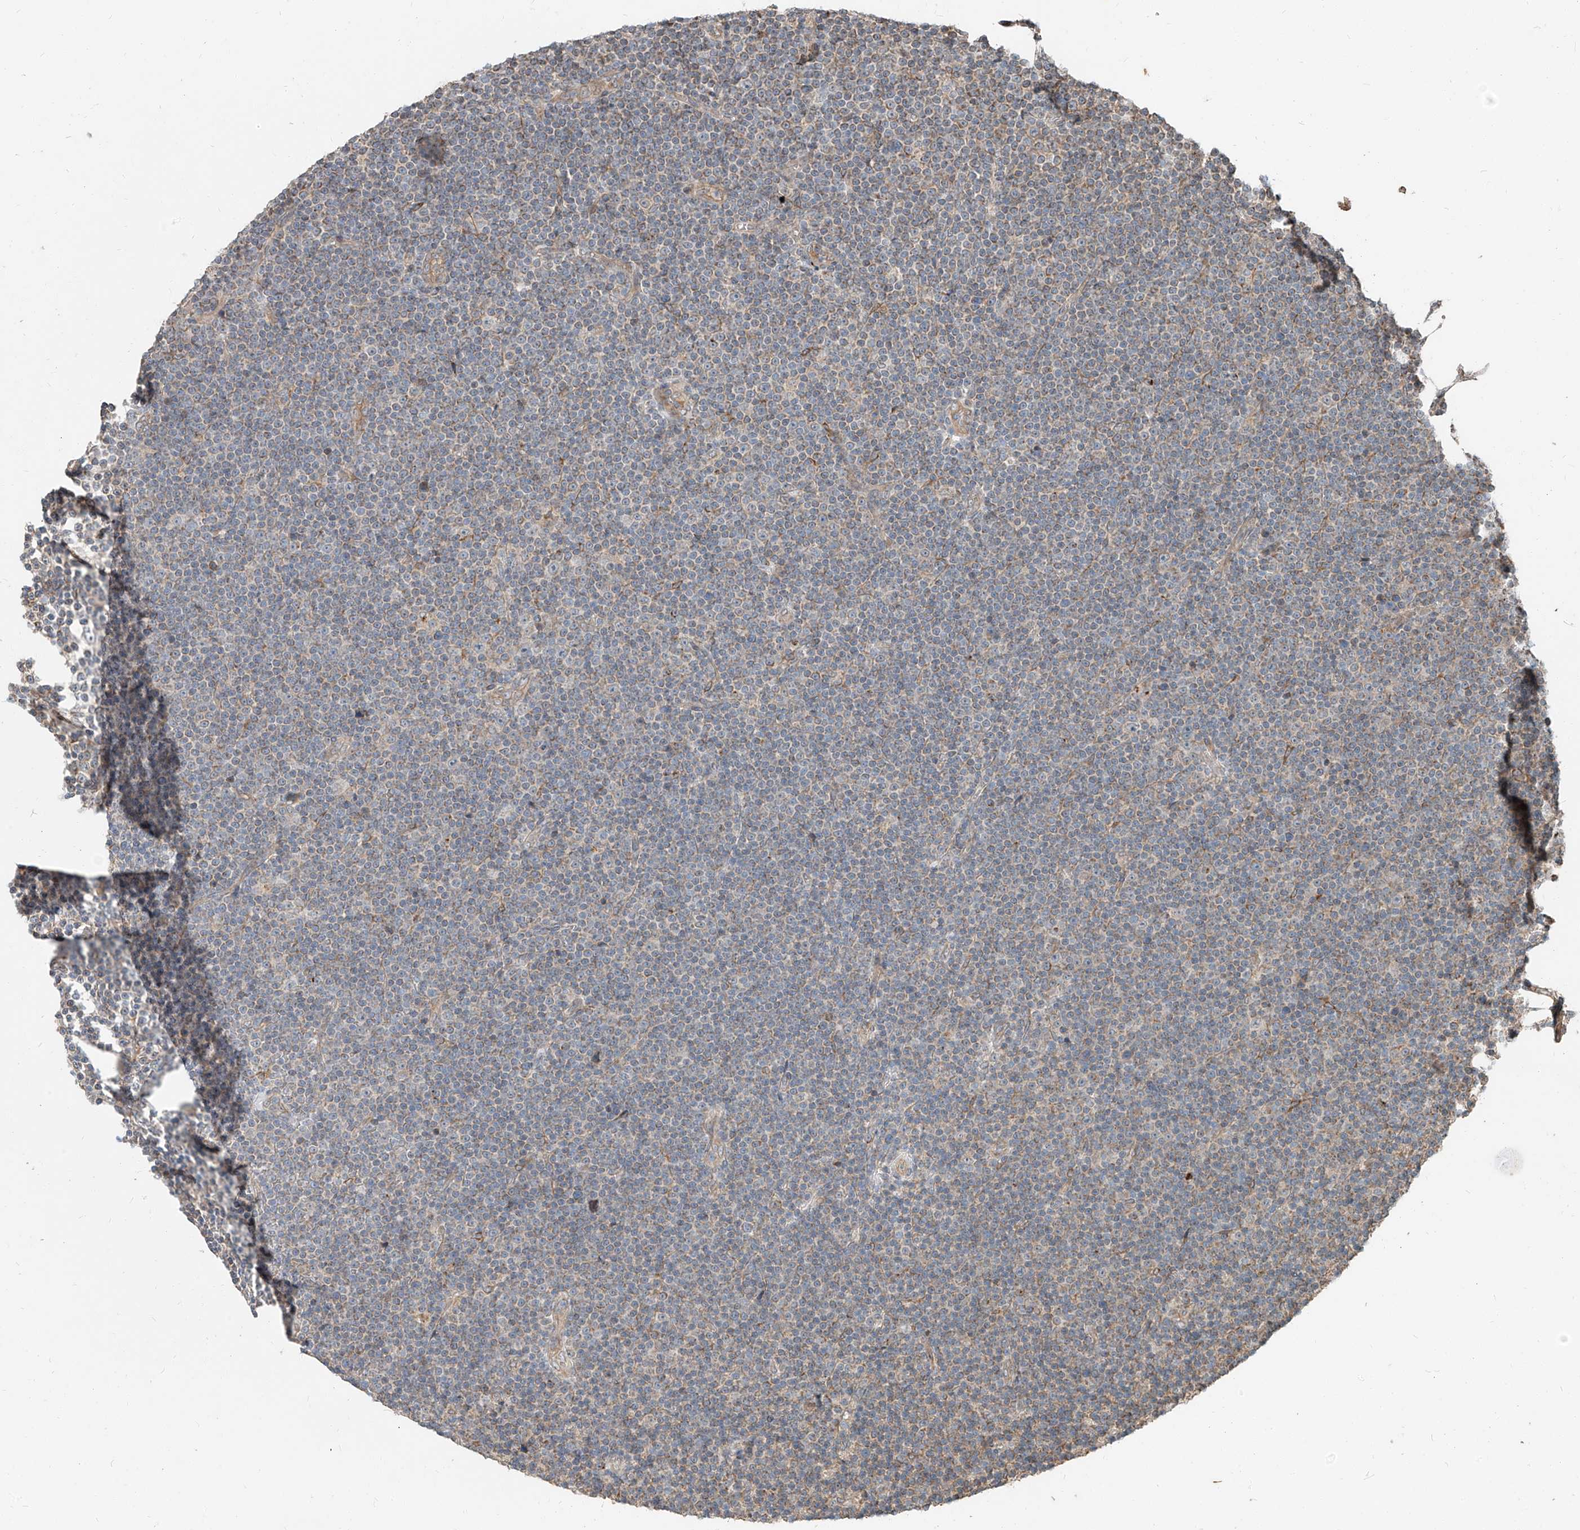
{"staining": {"intensity": "negative", "quantity": "none", "location": "none"}, "tissue": "lymphoma", "cell_type": "Tumor cells", "image_type": "cancer", "snomed": [{"axis": "morphology", "description": "Malignant lymphoma, non-Hodgkin's type, Low grade"}, {"axis": "topography", "description": "Lymph node"}], "caption": "High power microscopy histopathology image of an IHC micrograph of low-grade malignant lymphoma, non-Hodgkin's type, revealing no significant positivity in tumor cells.", "gene": "STX19", "patient": {"sex": "female", "age": 67}}